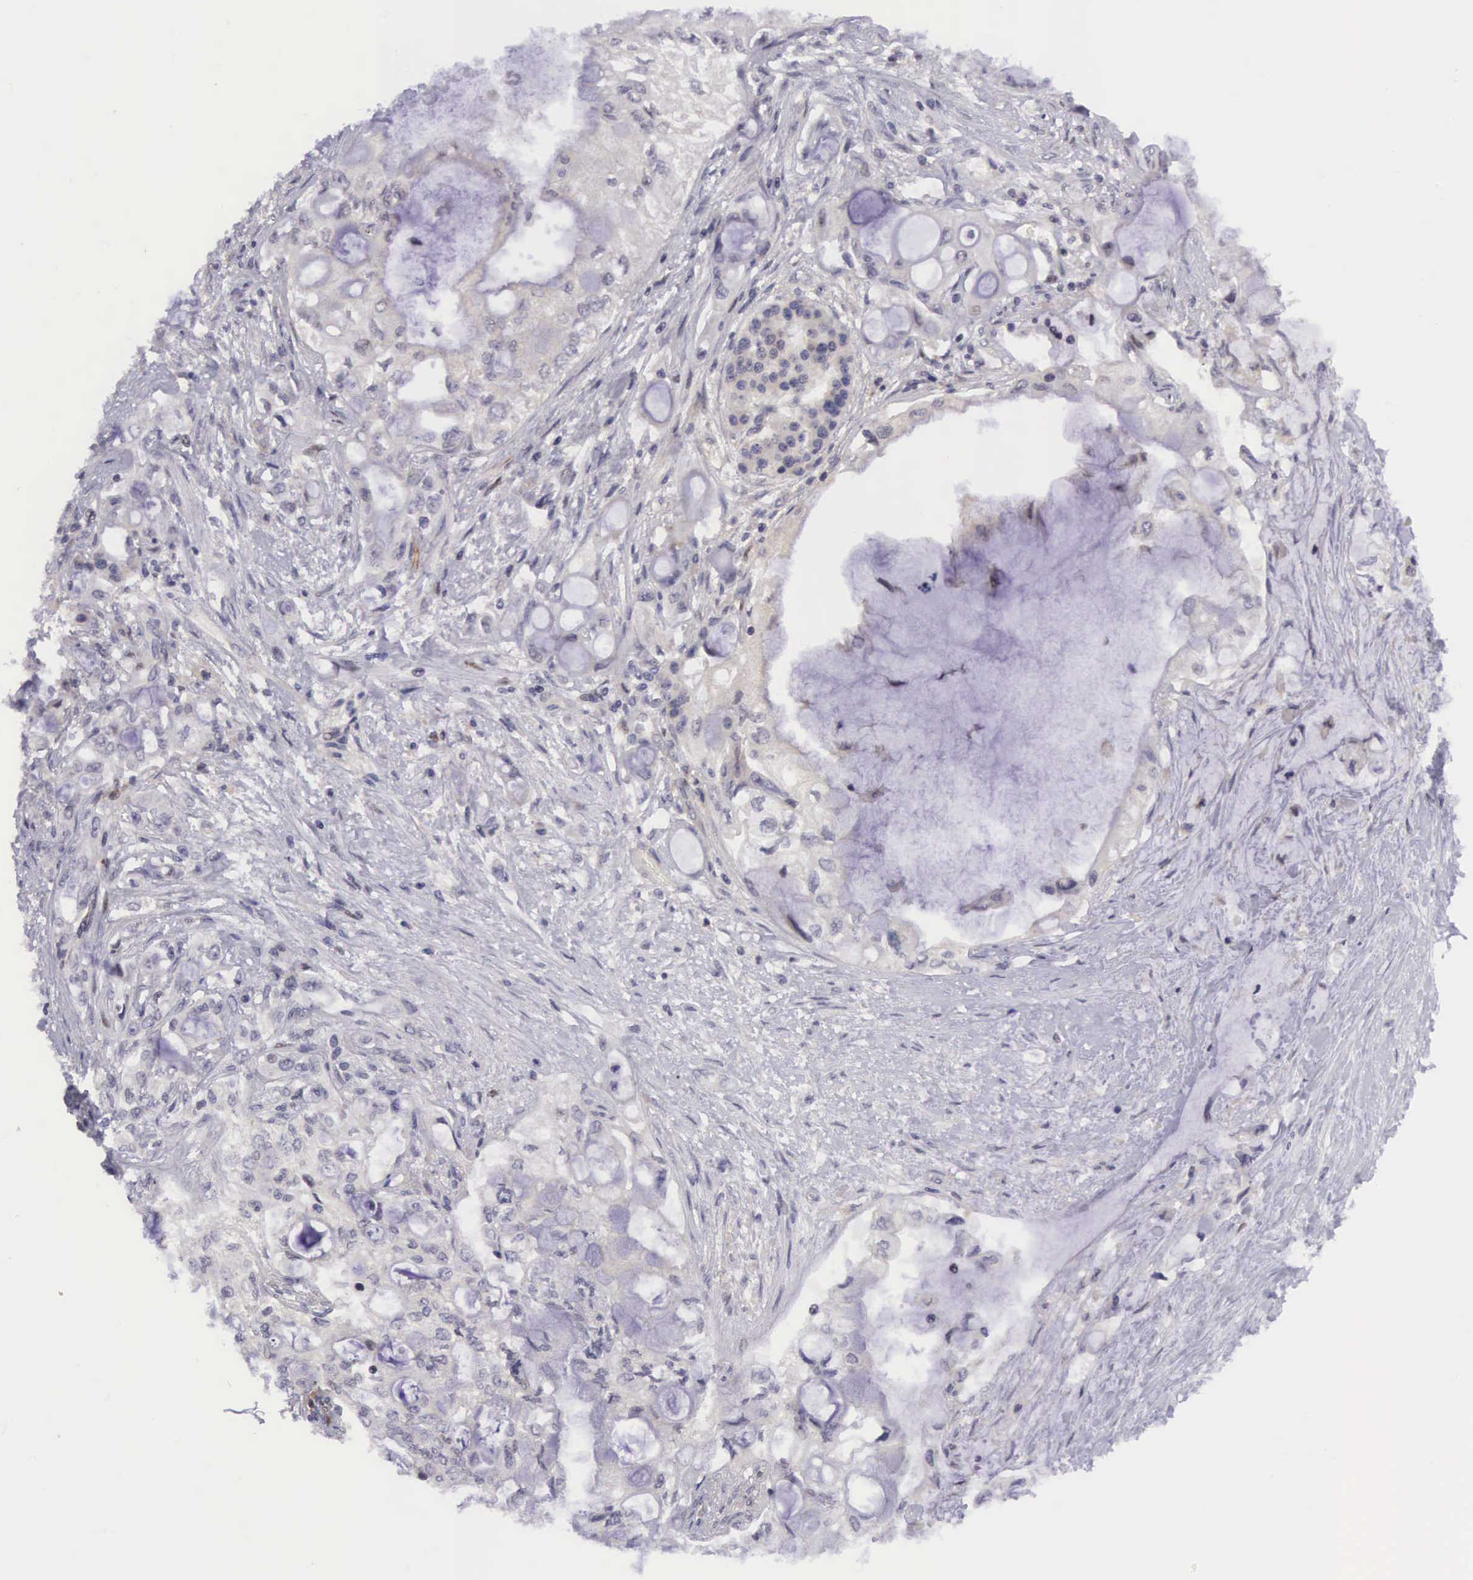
{"staining": {"intensity": "weak", "quantity": "25%-75%", "location": "cytoplasmic/membranous,nuclear"}, "tissue": "pancreatic cancer", "cell_type": "Tumor cells", "image_type": "cancer", "snomed": [{"axis": "morphology", "description": "Adenocarcinoma, NOS"}, {"axis": "topography", "description": "Pancreas"}], "caption": "An immunohistochemistry photomicrograph of tumor tissue is shown. Protein staining in brown highlights weak cytoplasmic/membranous and nuclear positivity in pancreatic cancer within tumor cells.", "gene": "EMID1", "patient": {"sex": "female", "age": 70}}